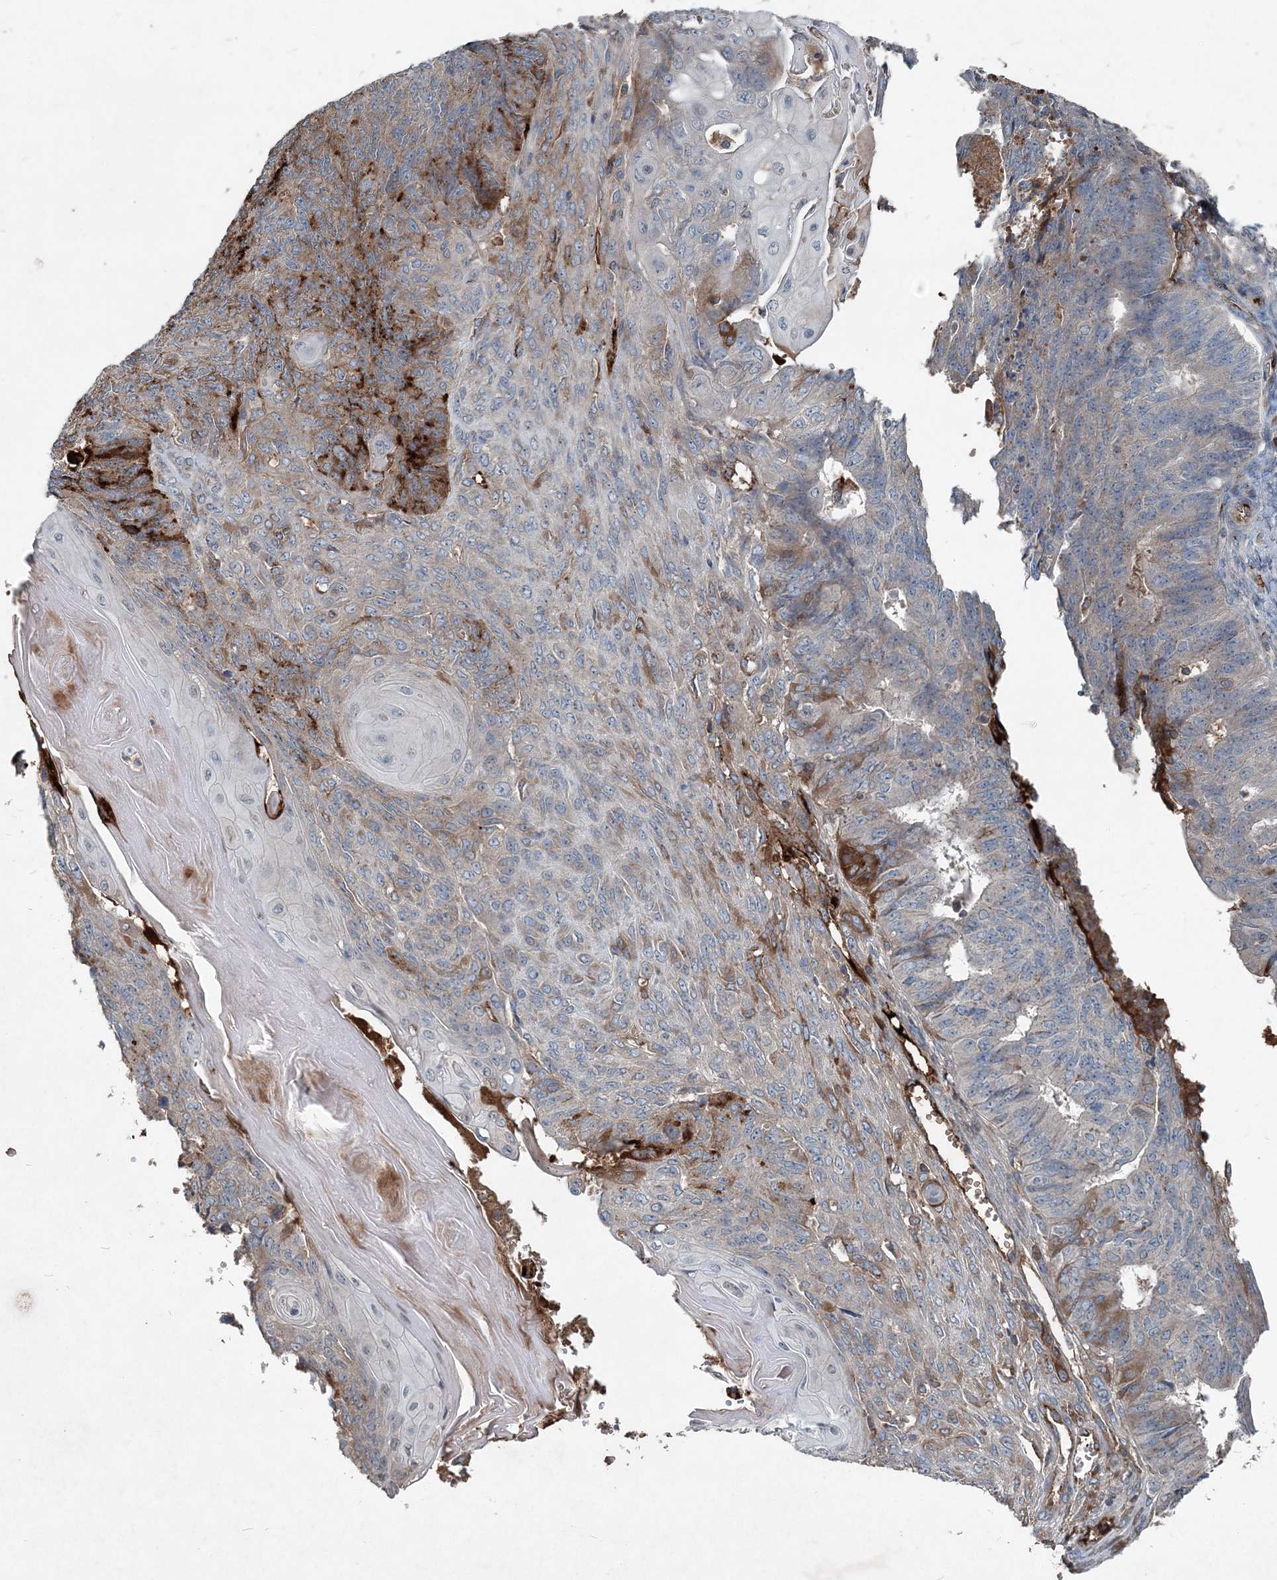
{"staining": {"intensity": "strong", "quantity": "<25%", "location": "cytoplasmic/membranous"}, "tissue": "endometrial cancer", "cell_type": "Tumor cells", "image_type": "cancer", "snomed": [{"axis": "morphology", "description": "Adenocarcinoma, NOS"}, {"axis": "topography", "description": "Endometrium"}], "caption": "A histopathology image of human endometrial cancer stained for a protein displays strong cytoplasmic/membranous brown staining in tumor cells. (DAB (3,3'-diaminobenzidine) = brown stain, brightfield microscopy at high magnification).", "gene": "ABHD14B", "patient": {"sex": "female", "age": 32}}